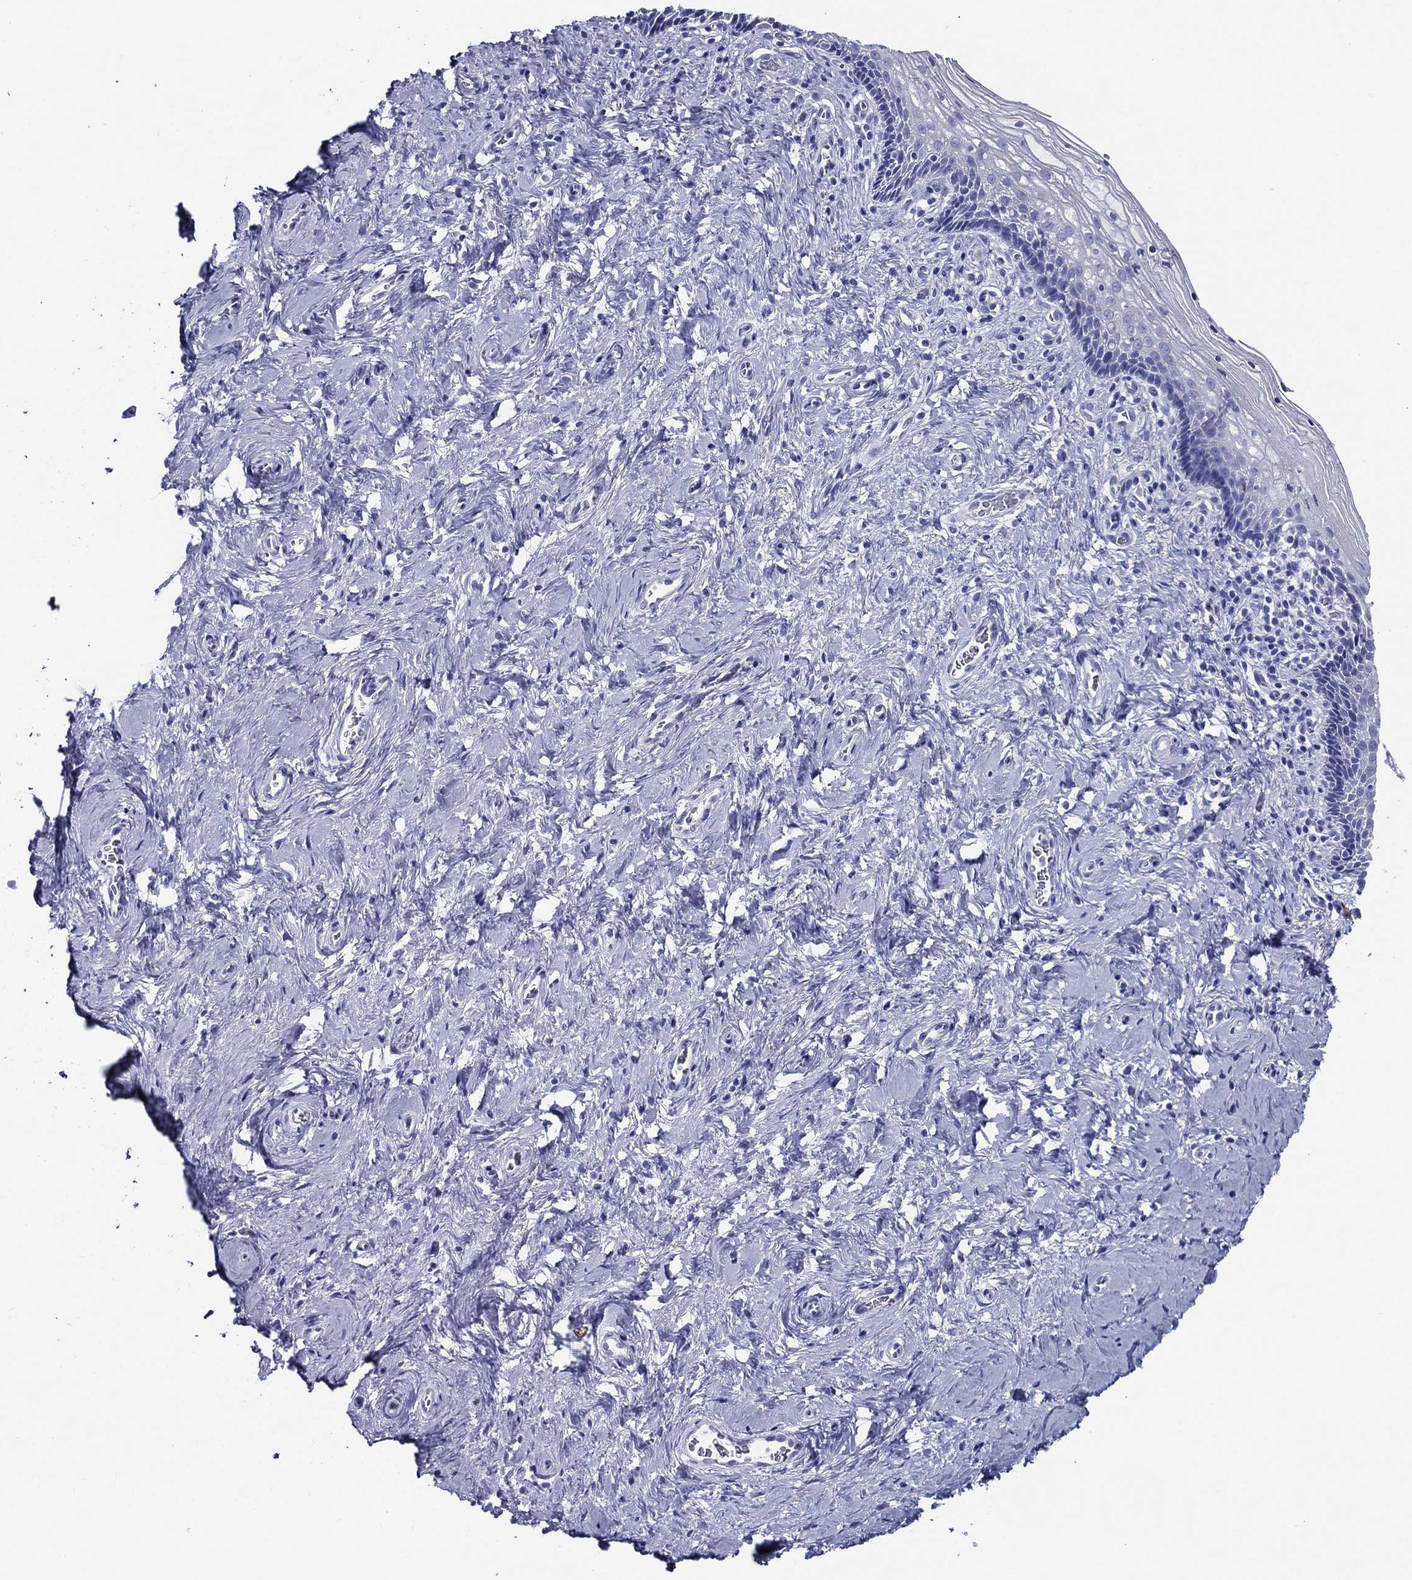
{"staining": {"intensity": "negative", "quantity": "none", "location": "none"}, "tissue": "vagina", "cell_type": "Squamous epithelial cells", "image_type": "normal", "snomed": [{"axis": "morphology", "description": "Normal tissue, NOS"}, {"axis": "topography", "description": "Vagina"}], "caption": "IHC photomicrograph of unremarkable vagina: human vagina stained with DAB shows no significant protein staining in squamous epithelial cells. (IHC, brightfield microscopy, high magnification).", "gene": "ACE2", "patient": {"sex": "female", "age": 53}}